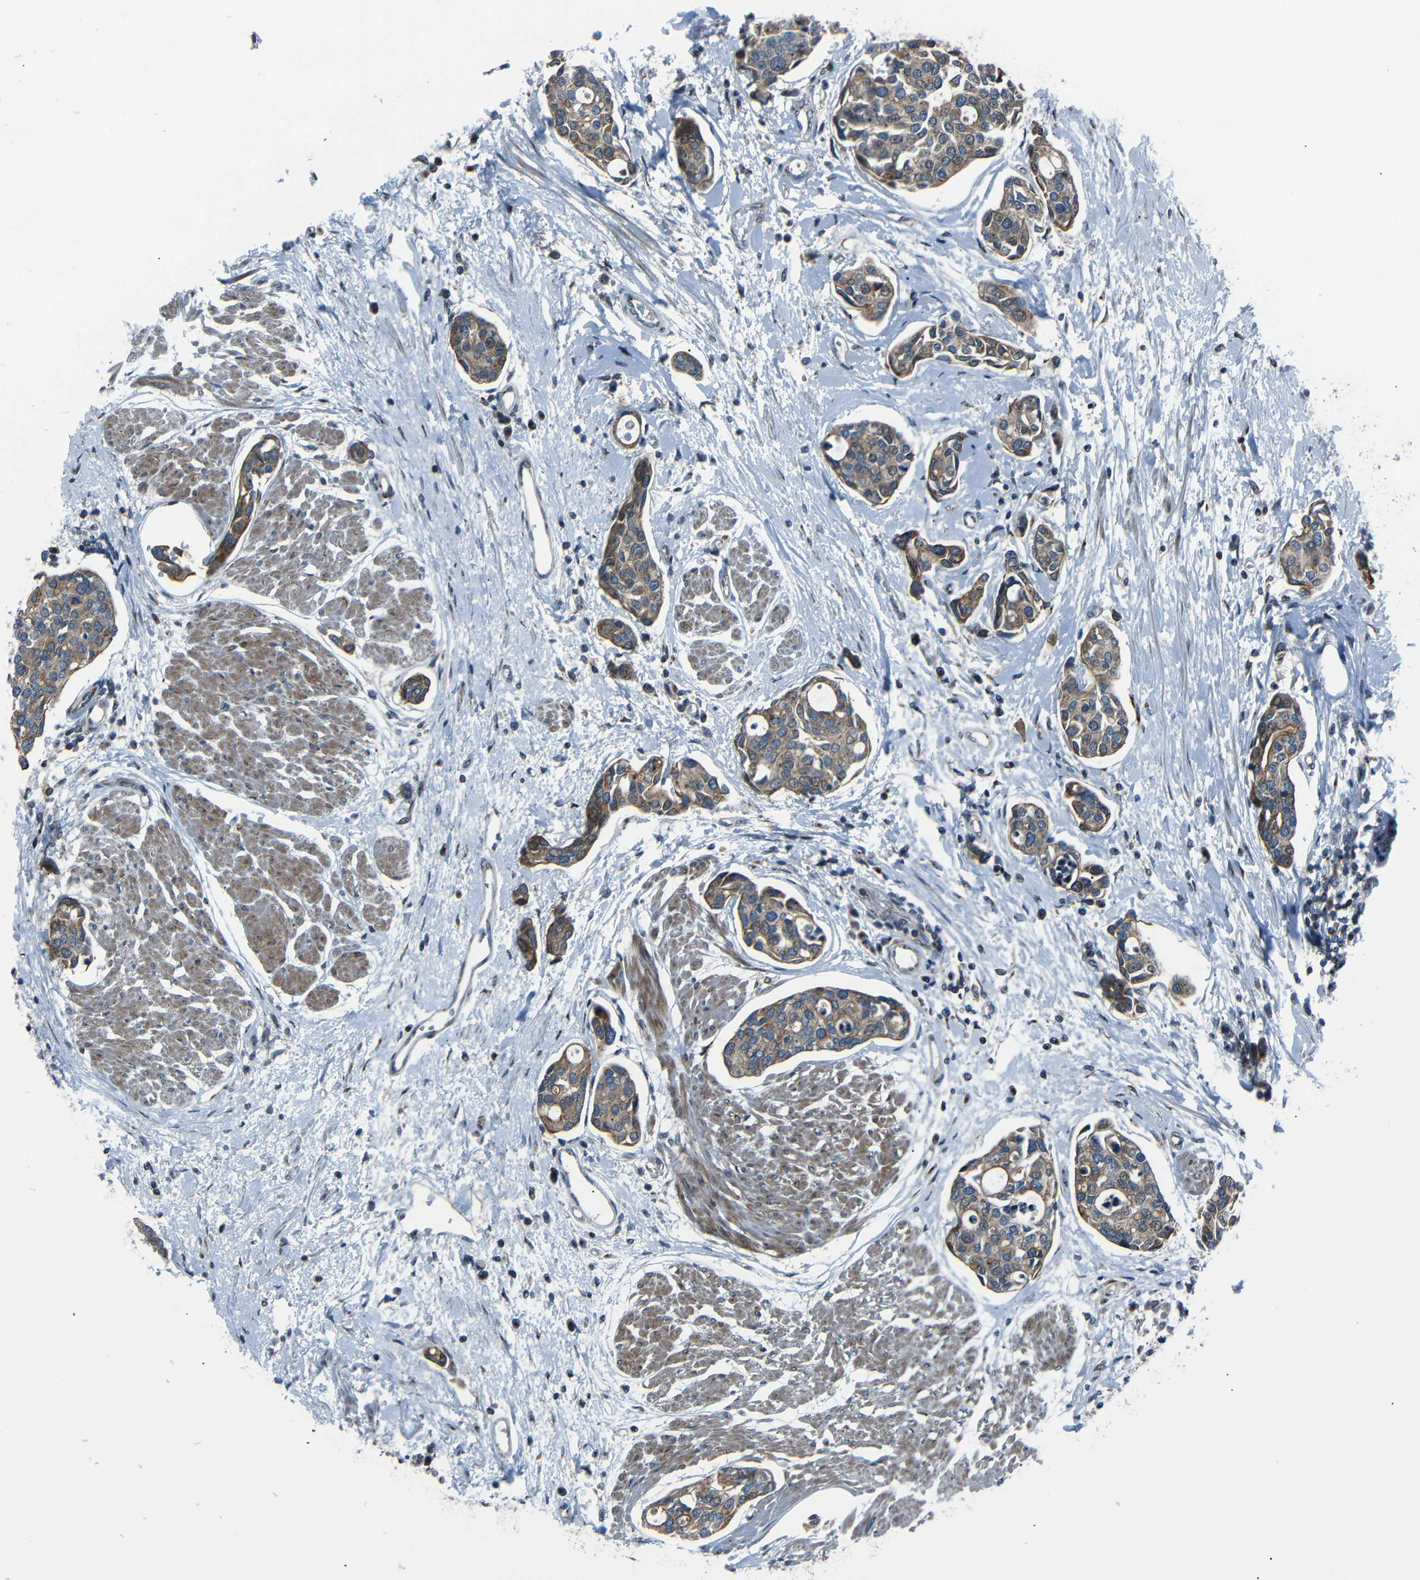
{"staining": {"intensity": "moderate", "quantity": ">75%", "location": "cytoplasmic/membranous"}, "tissue": "urothelial cancer", "cell_type": "Tumor cells", "image_type": "cancer", "snomed": [{"axis": "morphology", "description": "Urothelial carcinoma, High grade"}, {"axis": "topography", "description": "Urinary bladder"}], "caption": "IHC (DAB (3,3'-diaminobenzidine)) staining of urothelial carcinoma (high-grade) displays moderate cytoplasmic/membranous protein expression in approximately >75% of tumor cells.", "gene": "AKAP9", "patient": {"sex": "male", "age": 78}}